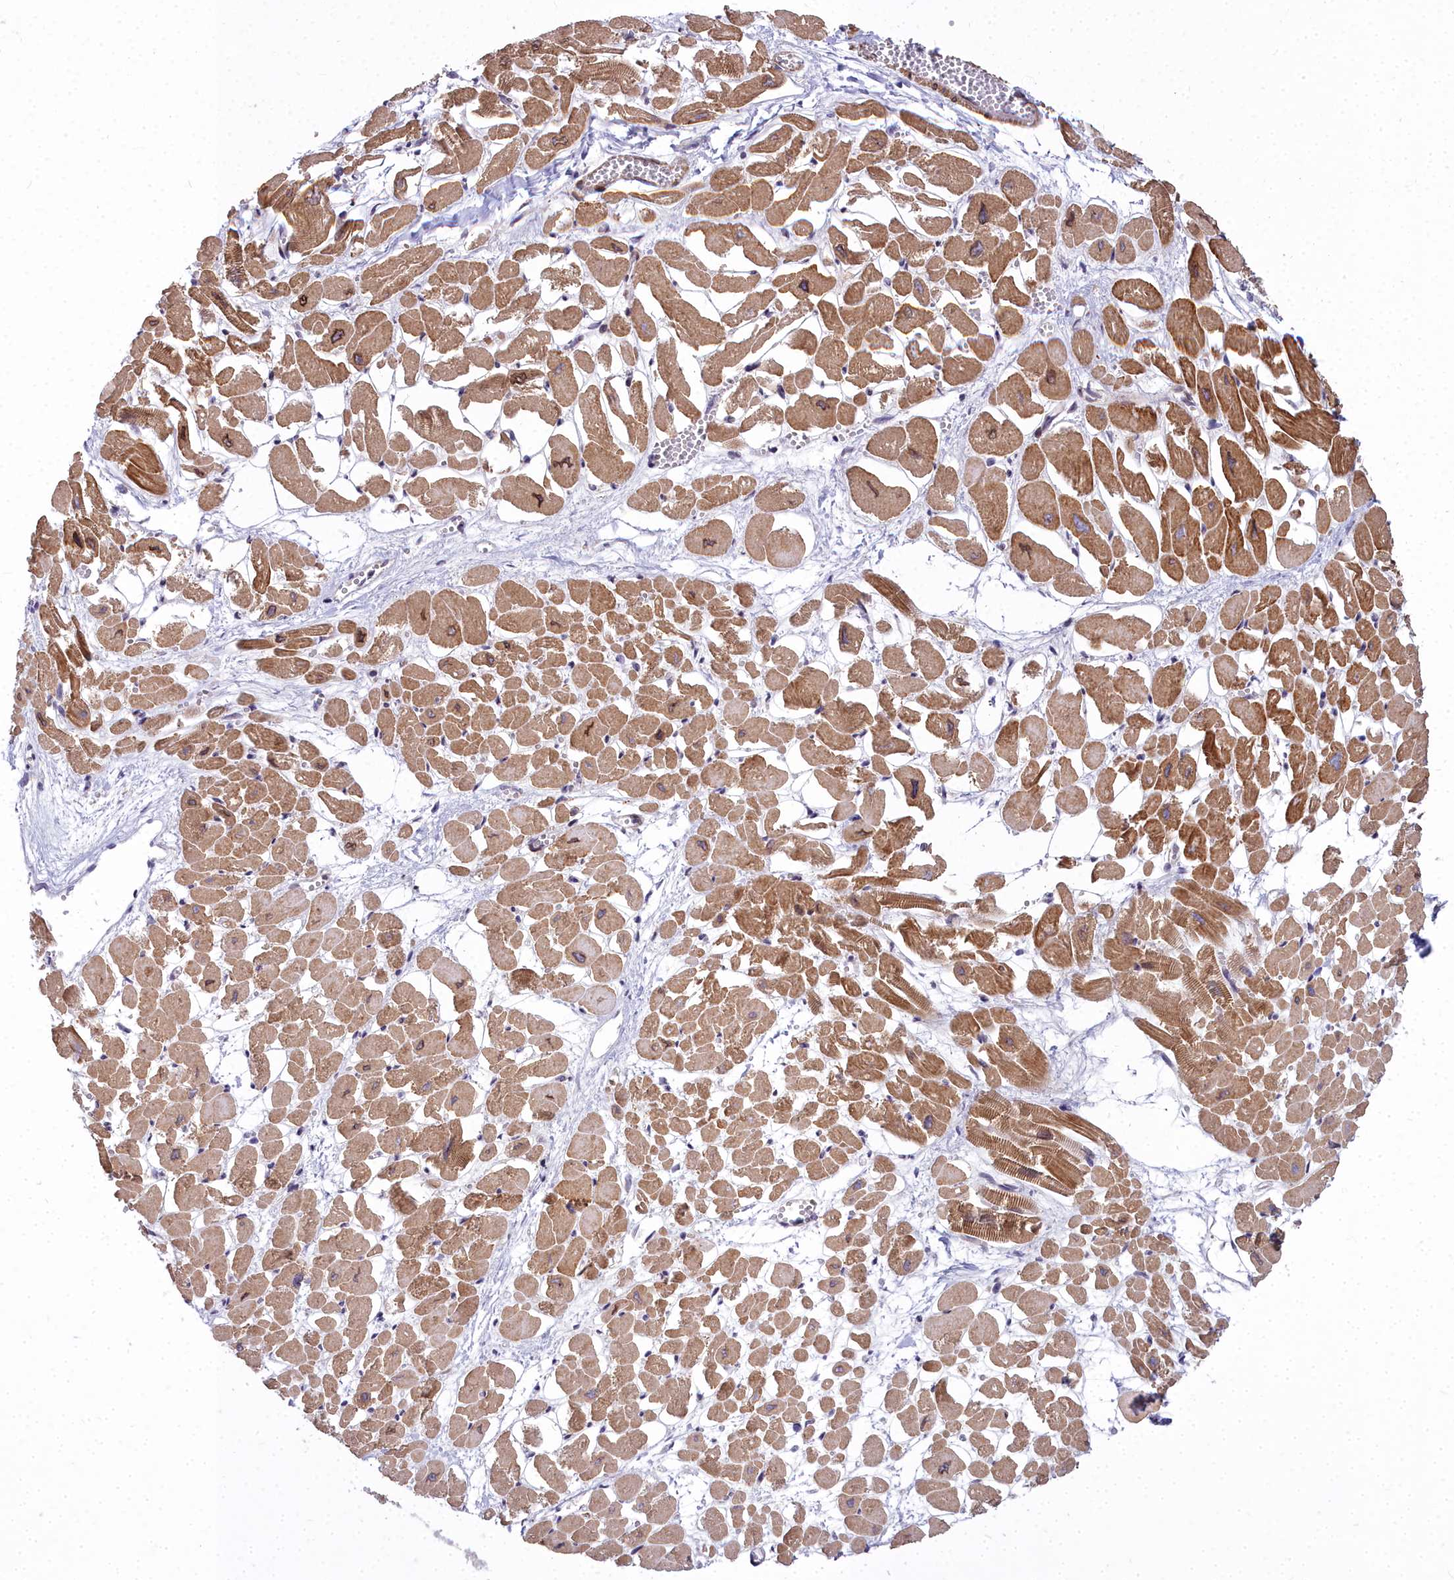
{"staining": {"intensity": "moderate", "quantity": ">75%", "location": "cytoplasmic/membranous,nuclear"}, "tissue": "heart muscle", "cell_type": "Cardiomyocytes", "image_type": "normal", "snomed": [{"axis": "morphology", "description": "Normal tissue, NOS"}, {"axis": "topography", "description": "Heart"}], "caption": "The immunohistochemical stain labels moderate cytoplasmic/membranous,nuclear expression in cardiomyocytes of normal heart muscle. (Brightfield microscopy of DAB IHC at high magnification).", "gene": "ABCB8", "patient": {"sex": "male", "age": 54}}